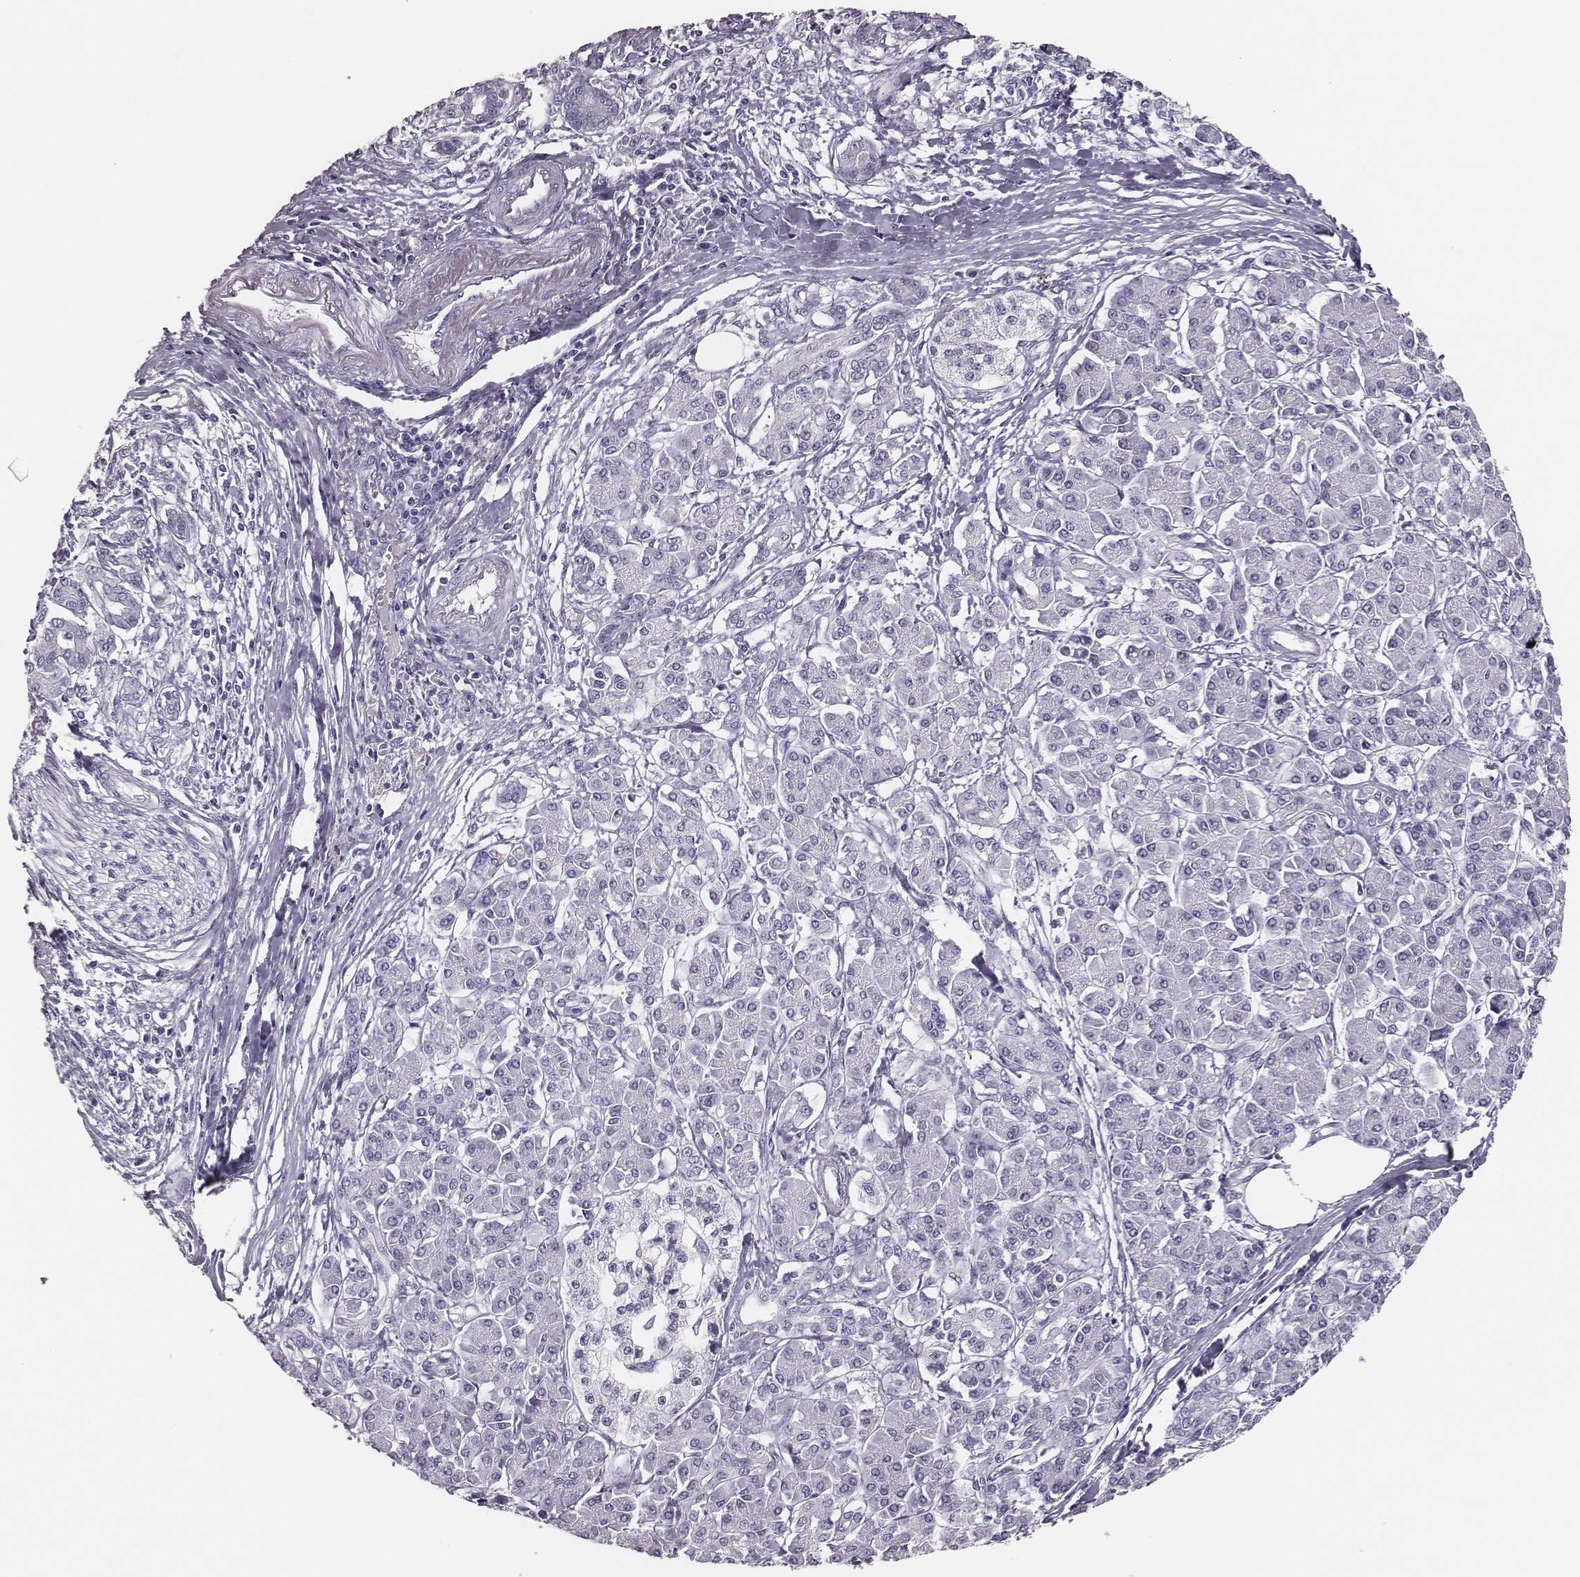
{"staining": {"intensity": "negative", "quantity": "none", "location": "none"}, "tissue": "pancreatic cancer", "cell_type": "Tumor cells", "image_type": "cancer", "snomed": [{"axis": "morphology", "description": "Adenocarcinoma, NOS"}, {"axis": "topography", "description": "Pancreas"}], "caption": "High power microscopy histopathology image of an immunohistochemistry (IHC) image of pancreatic cancer, revealing no significant staining in tumor cells.", "gene": "H1-6", "patient": {"sex": "female", "age": 68}}